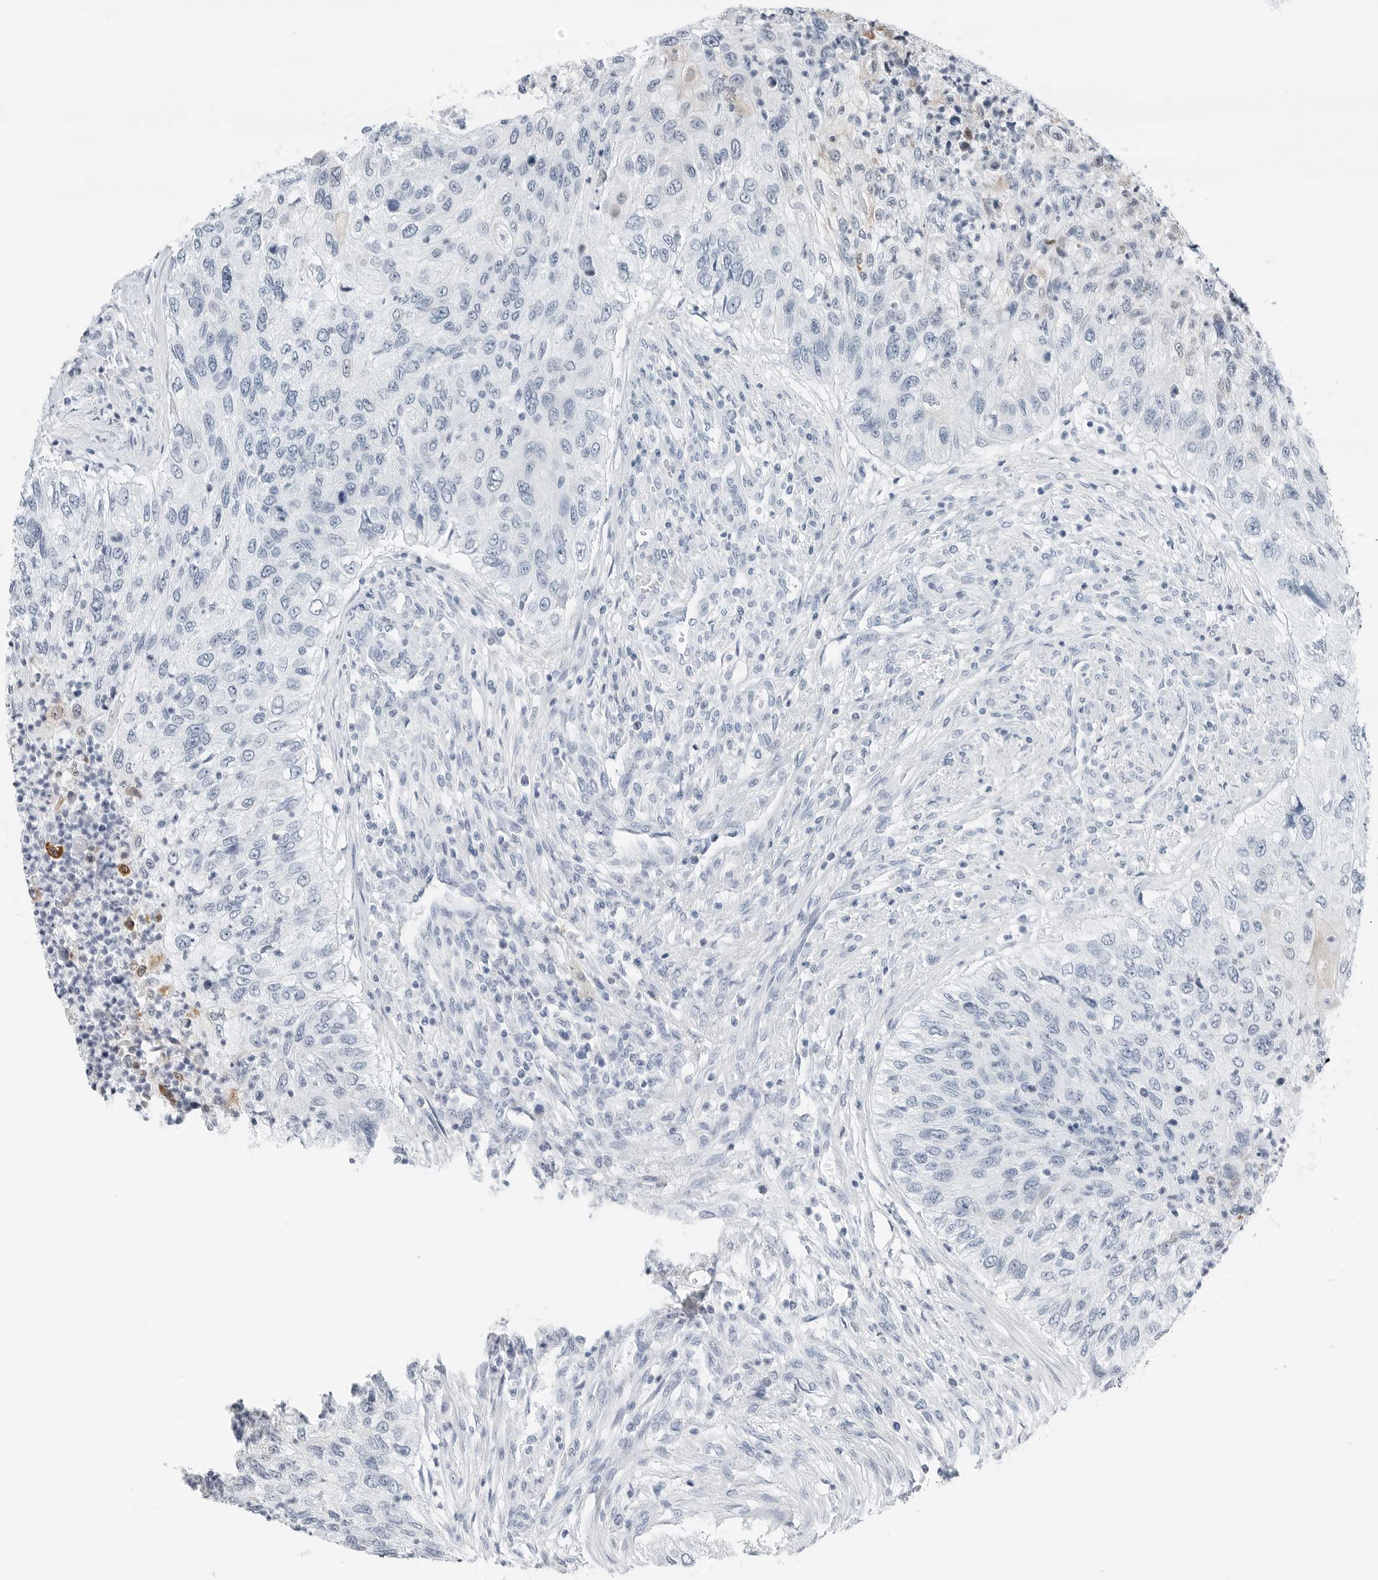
{"staining": {"intensity": "negative", "quantity": "none", "location": "none"}, "tissue": "urothelial cancer", "cell_type": "Tumor cells", "image_type": "cancer", "snomed": [{"axis": "morphology", "description": "Urothelial carcinoma, High grade"}, {"axis": "topography", "description": "Urinary bladder"}], "caption": "Immunohistochemistry (IHC) image of neoplastic tissue: urothelial carcinoma (high-grade) stained with DAB reveals no significant protein staining in tumor cells. (DAB immunohistochemistry visualized using brightfield microscopy, high magnification).", "gene": "SLPI", "patient": {"sex": "female", "age": 60}}